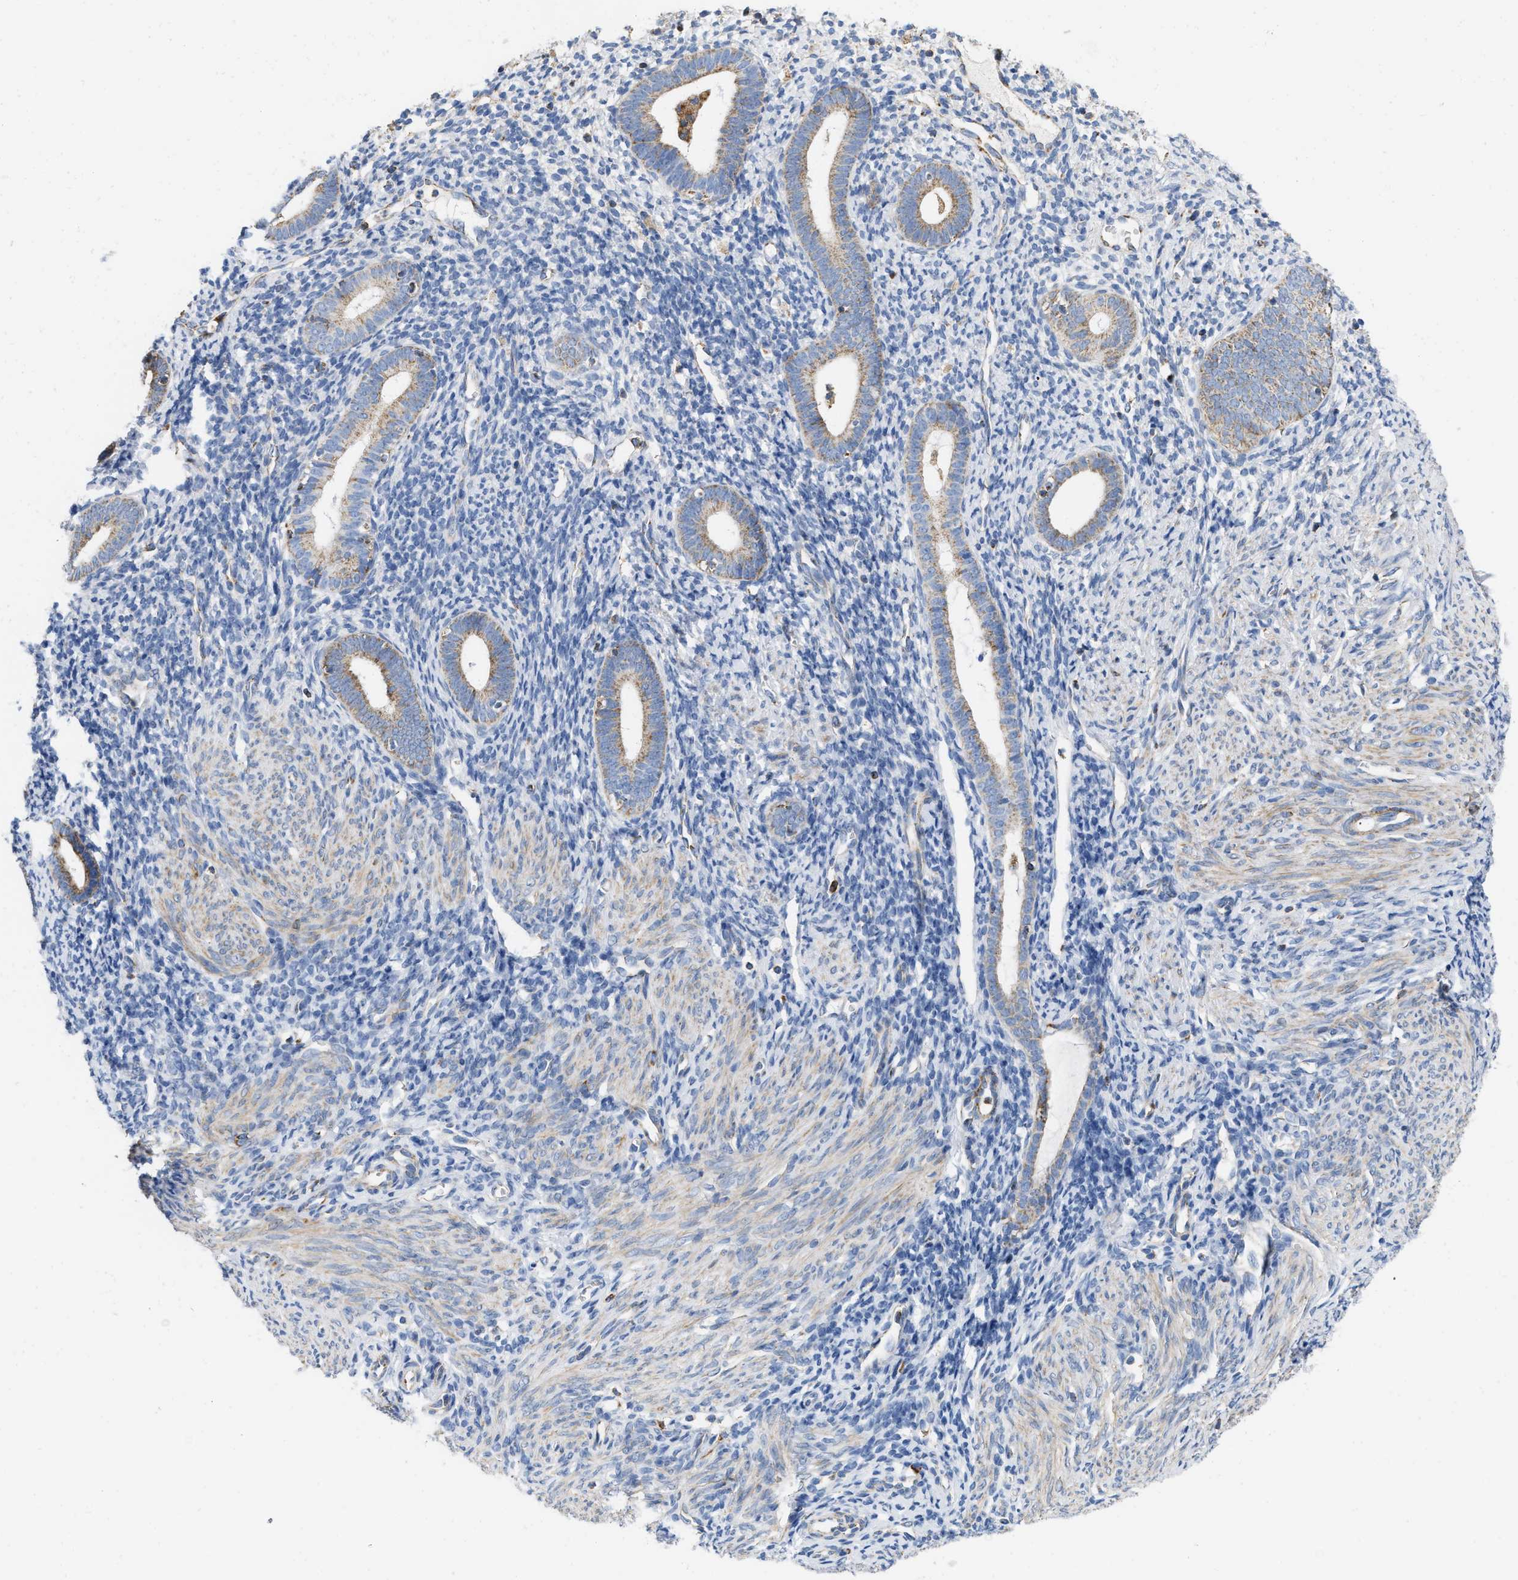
{"staining": {"intensity": "negative", "quantity": "none", "location": "none"}, "tissue": "endometrium", "cell_type": "Cells in endometrial stroma", "image_type": "normal", "snomed": [{"axis": "morphology", "description": "Normal tissue, NOS"}, {"axis": "morphology", "description": "Adenocarcinoma, NOS"}, {"axis": "topography", "description": "Endometrium"}], "caption": "This is an IHC photomicrograph of benign human endometrium. There is no staining in cells in endometrial stroma.", "gene": "GRB10", "patient": {"sex": "female", "age": 57}}